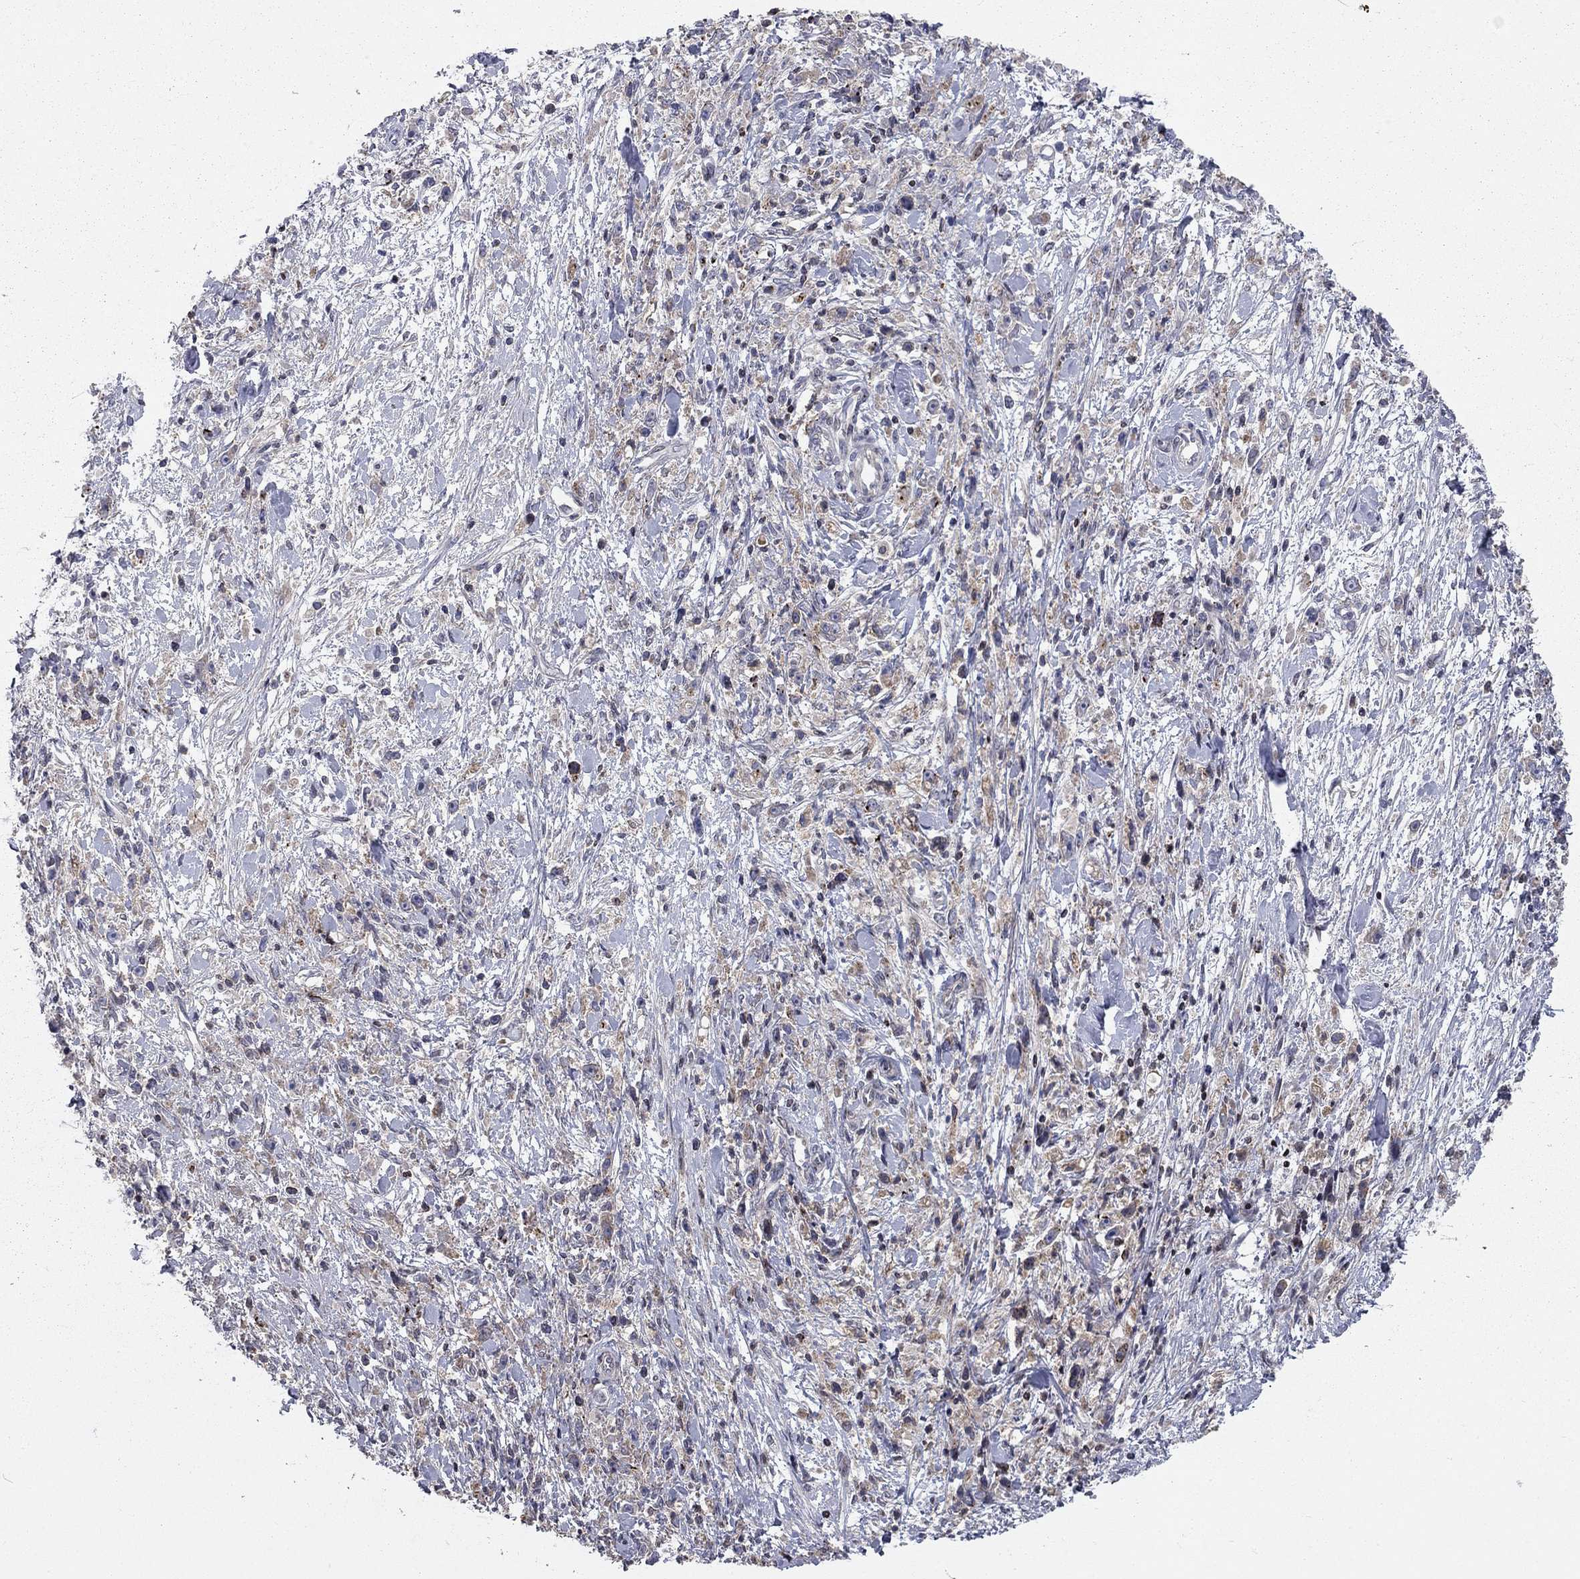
{"staining": {"intensity": "negative", "quantity": "none", "location": "none"}, "tissue": "stomach cancer", "cell_type": "Tumor cells", "image_type": "cancer", "snomed": [{"axis": "morphology", "description": "Adenocarcinoma, NOS"}, {"axis": "topography", "description": "Stomach"}], "caption": "Tumor cells show no significant staining in stomach adenocarcinoma.", "gene": "ERN2", "patient": {"sex": "female", "age": 59}}